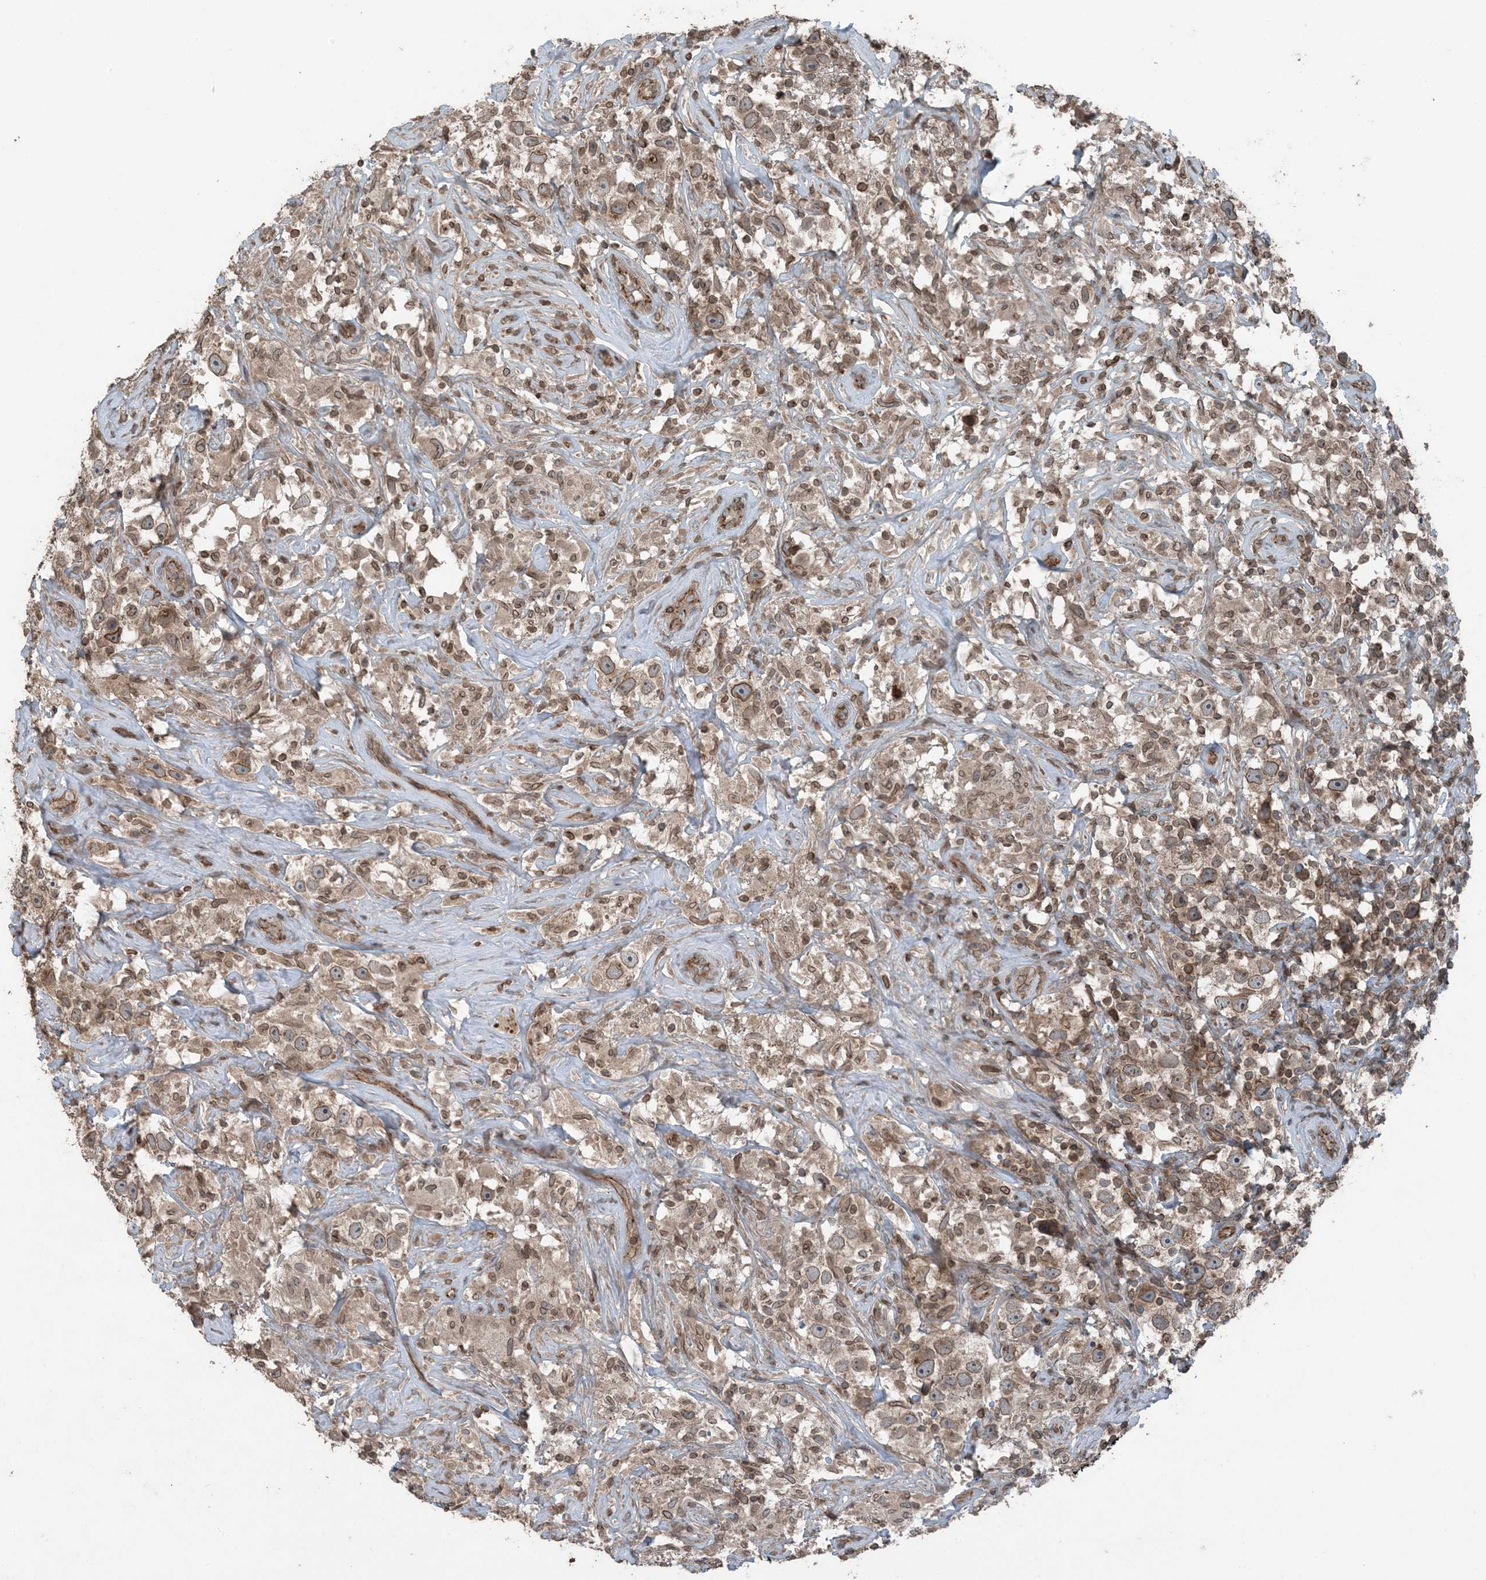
{"staining": {"intensity": "moderate", "quantity": ">75%", "location": "cytoplasmic/membranous,nuclear"}, "tissue": "testis cancer", "cell_type": "Tumor cells", "image_type": "cancer", "snomed": [{"axis": "morphology", "description": "Seminoma, NOS"}, {"axis": "topography", "description": "Testis"}], "caption": "A medium amount of moderate cytoplasmic/membranous and nuclear staining is identified in about >75% of tumor cells in testis cancer tissue.", "gene": "ZFAND2B", "patient": {"sex": "male", "age": 49}}